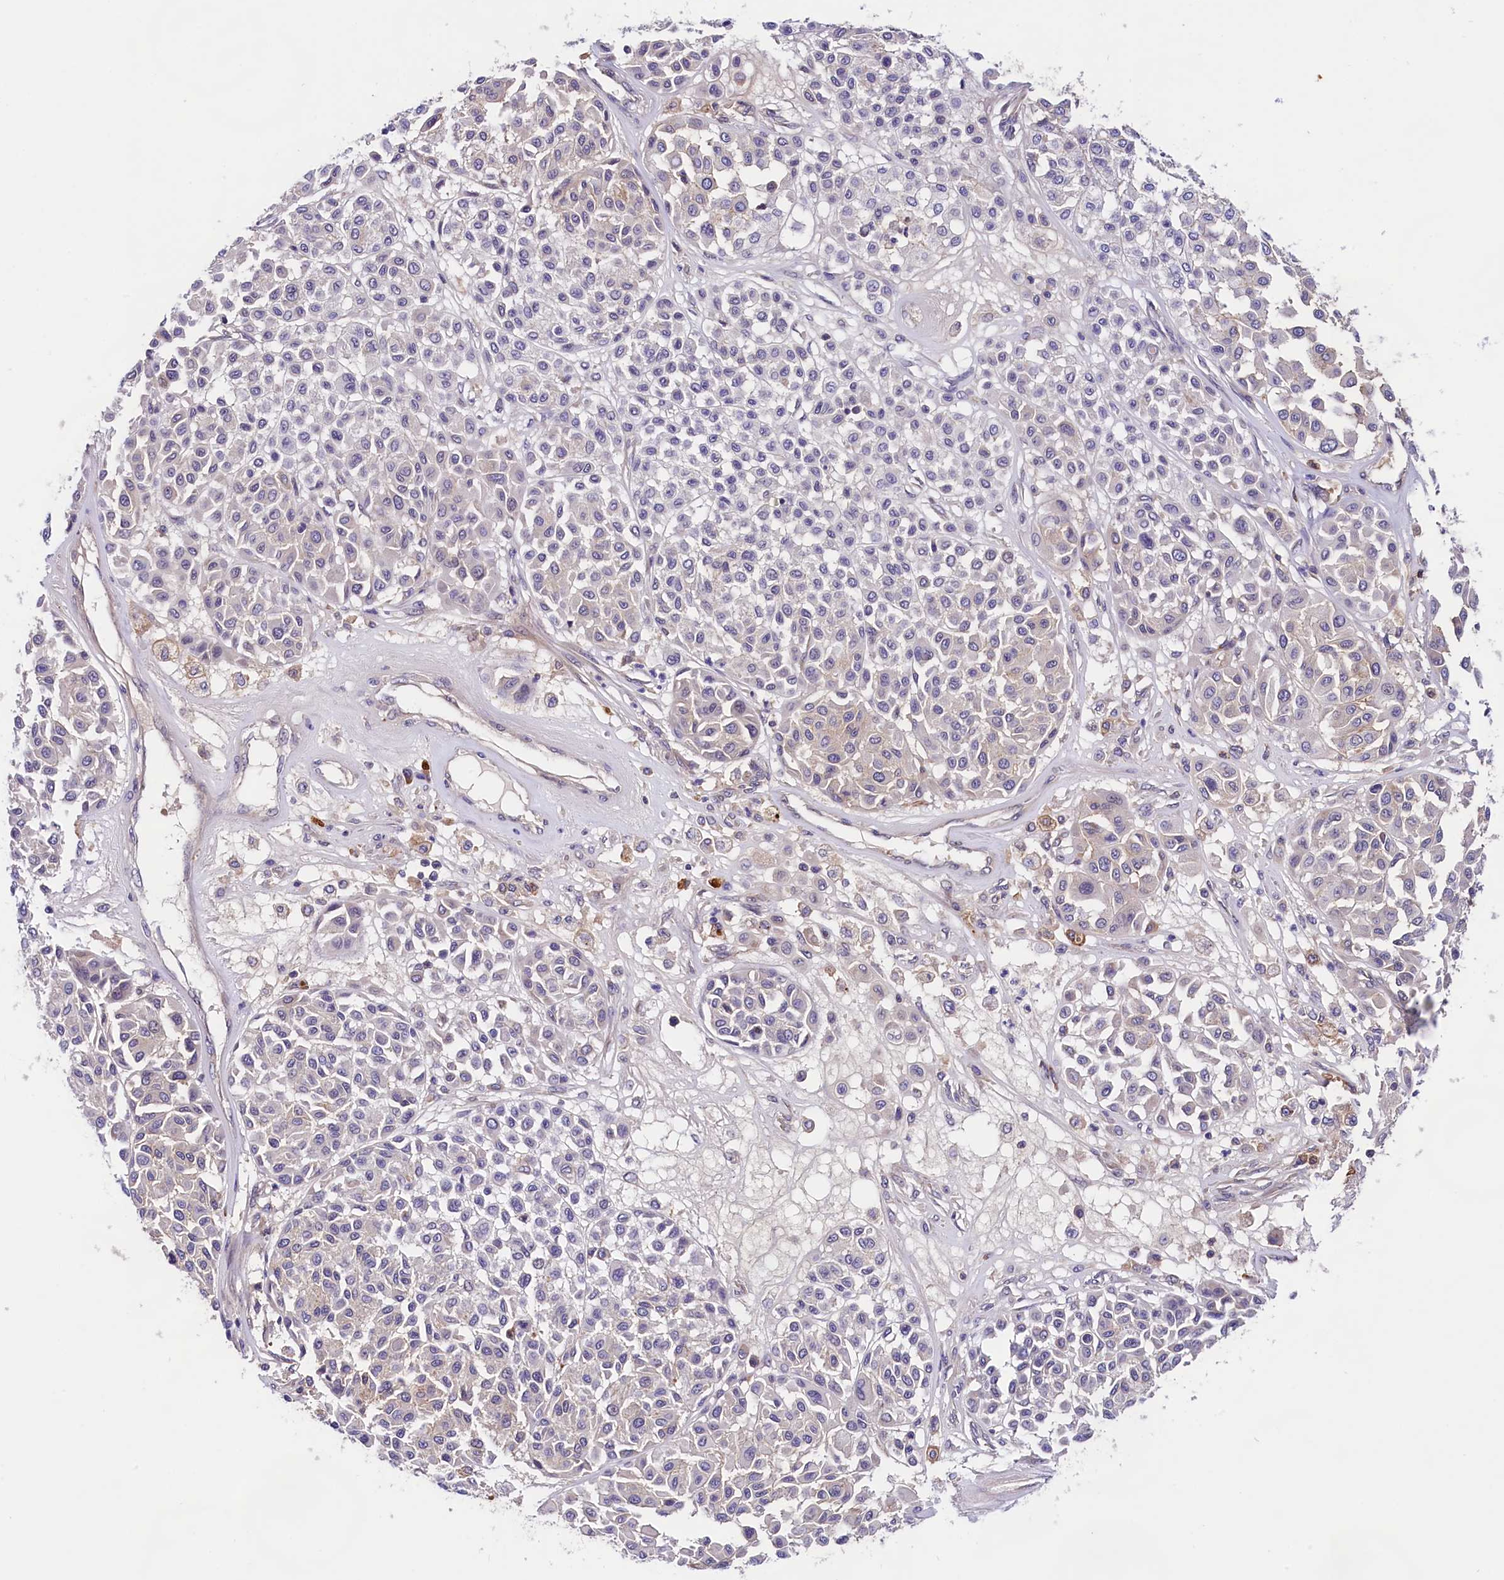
{"staining": {"intensity": "negative", "quantity": "none", "location": "none"}, "tissue": "melanoma", "cell_type": "Tumor cells", "image_type": "cancer", "snomed": [{"axis": "morphology", "description": "Malignant melanoma, Metastatic site"}, {"axis": "topography", "description": "Soft tissue"}], "caption": "There is no significant staining in tumor cells of malignant melanoma (metastatic site).", "gene": "OAS3", "patient": {"sex": "male", "age": 41}}